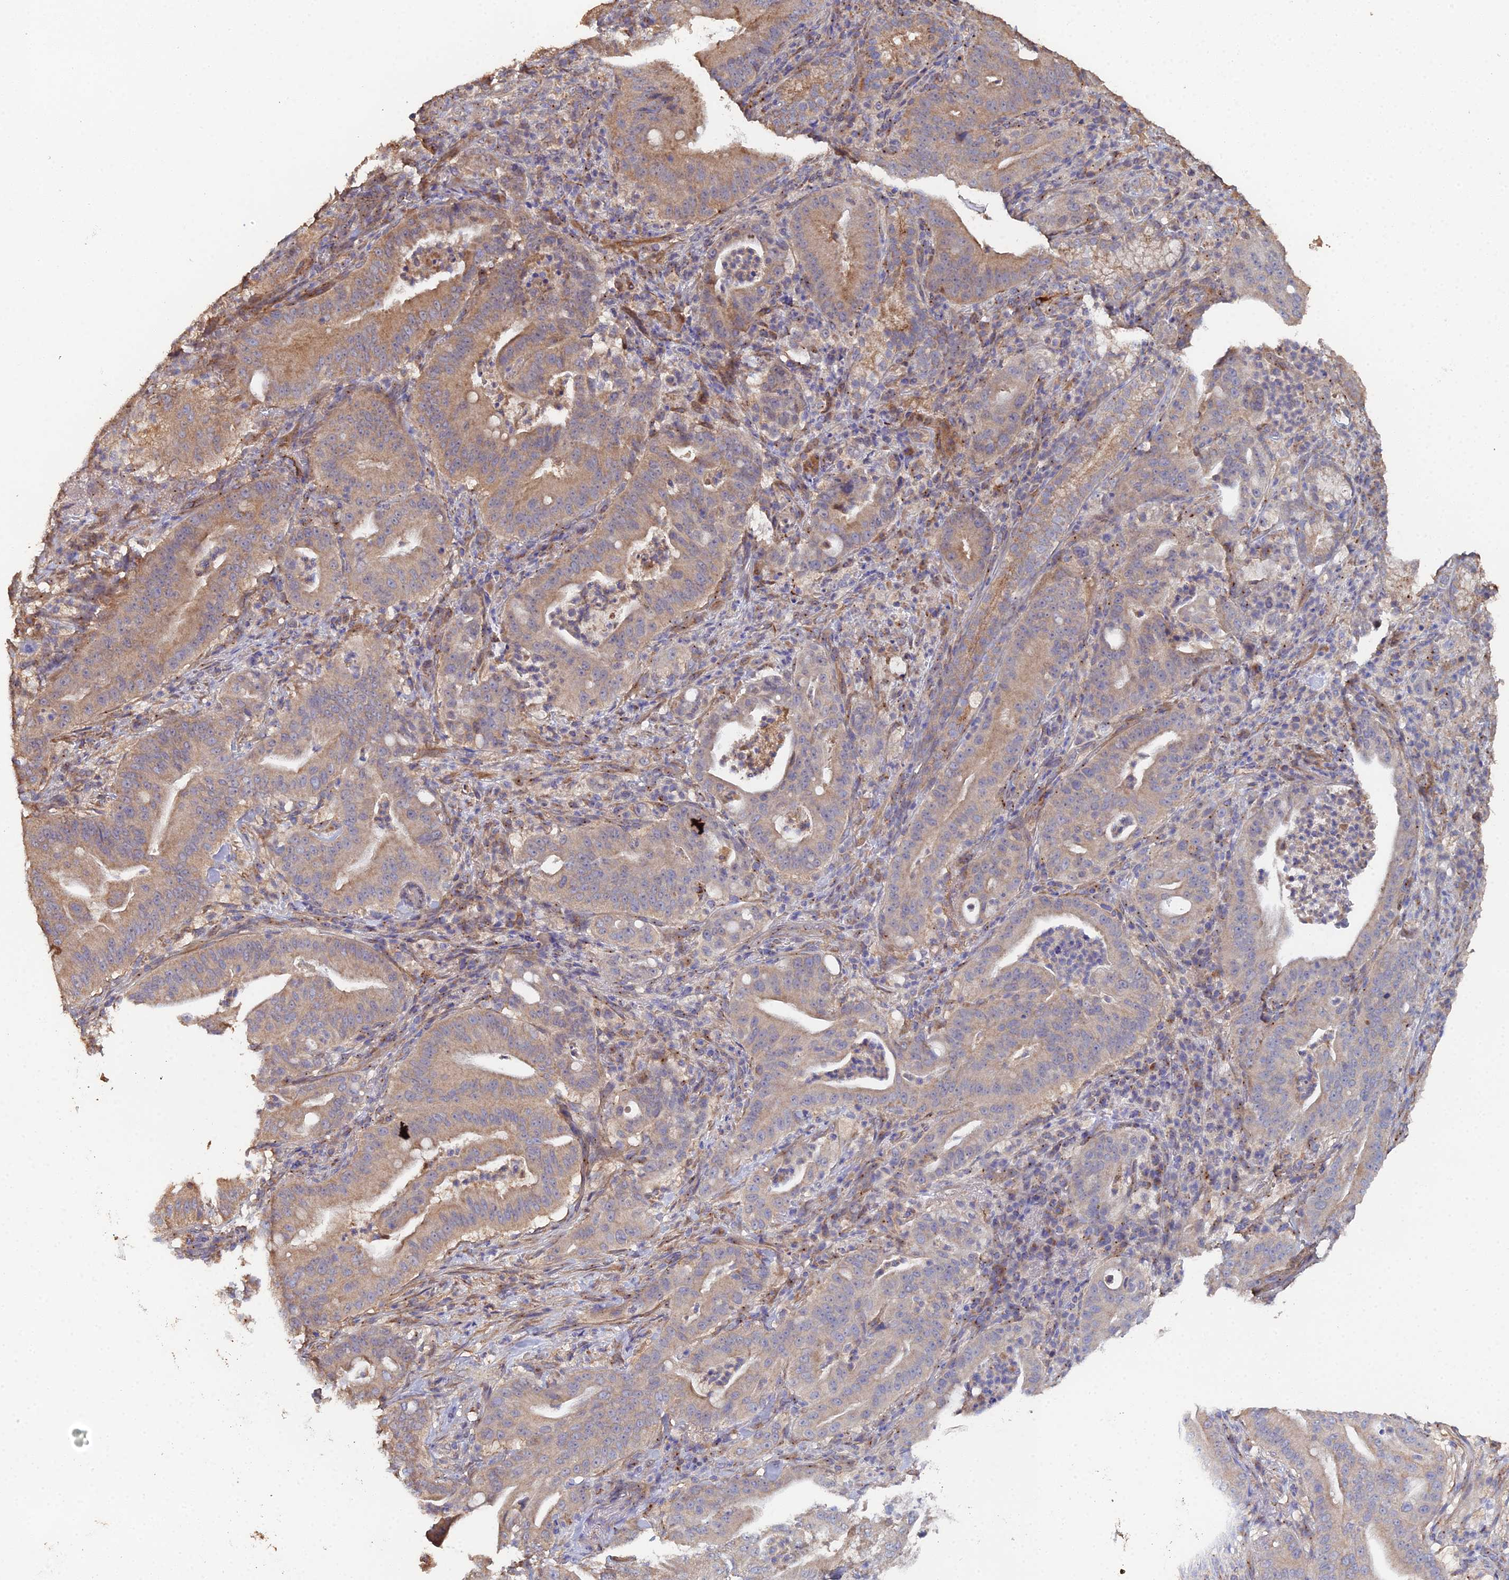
{"staining": {"intensity": "weak", "quantity": "25%-75%", "location": "cytoplasmic/membranous"}, "tissue": "pancreatic cancer", "cell_type": "Tumor cells", "image_type": "cancer", "snomed": [{"axis": "morphology", "description": "Adenocarcinoma, NOS"}, {"axis": "topography", "description": "Pancreas"}], "caption": "Immunohistochemistry micrograph of neoplastic tissue: human pancreatic cancer stained using immunohistochemistry (IHC) exhibits low levels of weak protein expression localized specifically in the cytoplasmic/membranous of tumor cells, appearing as a cytoplasmic/membranous brown color.", "gene": "SPANXN4", "patient": {"sex": "male", "age": 71}}